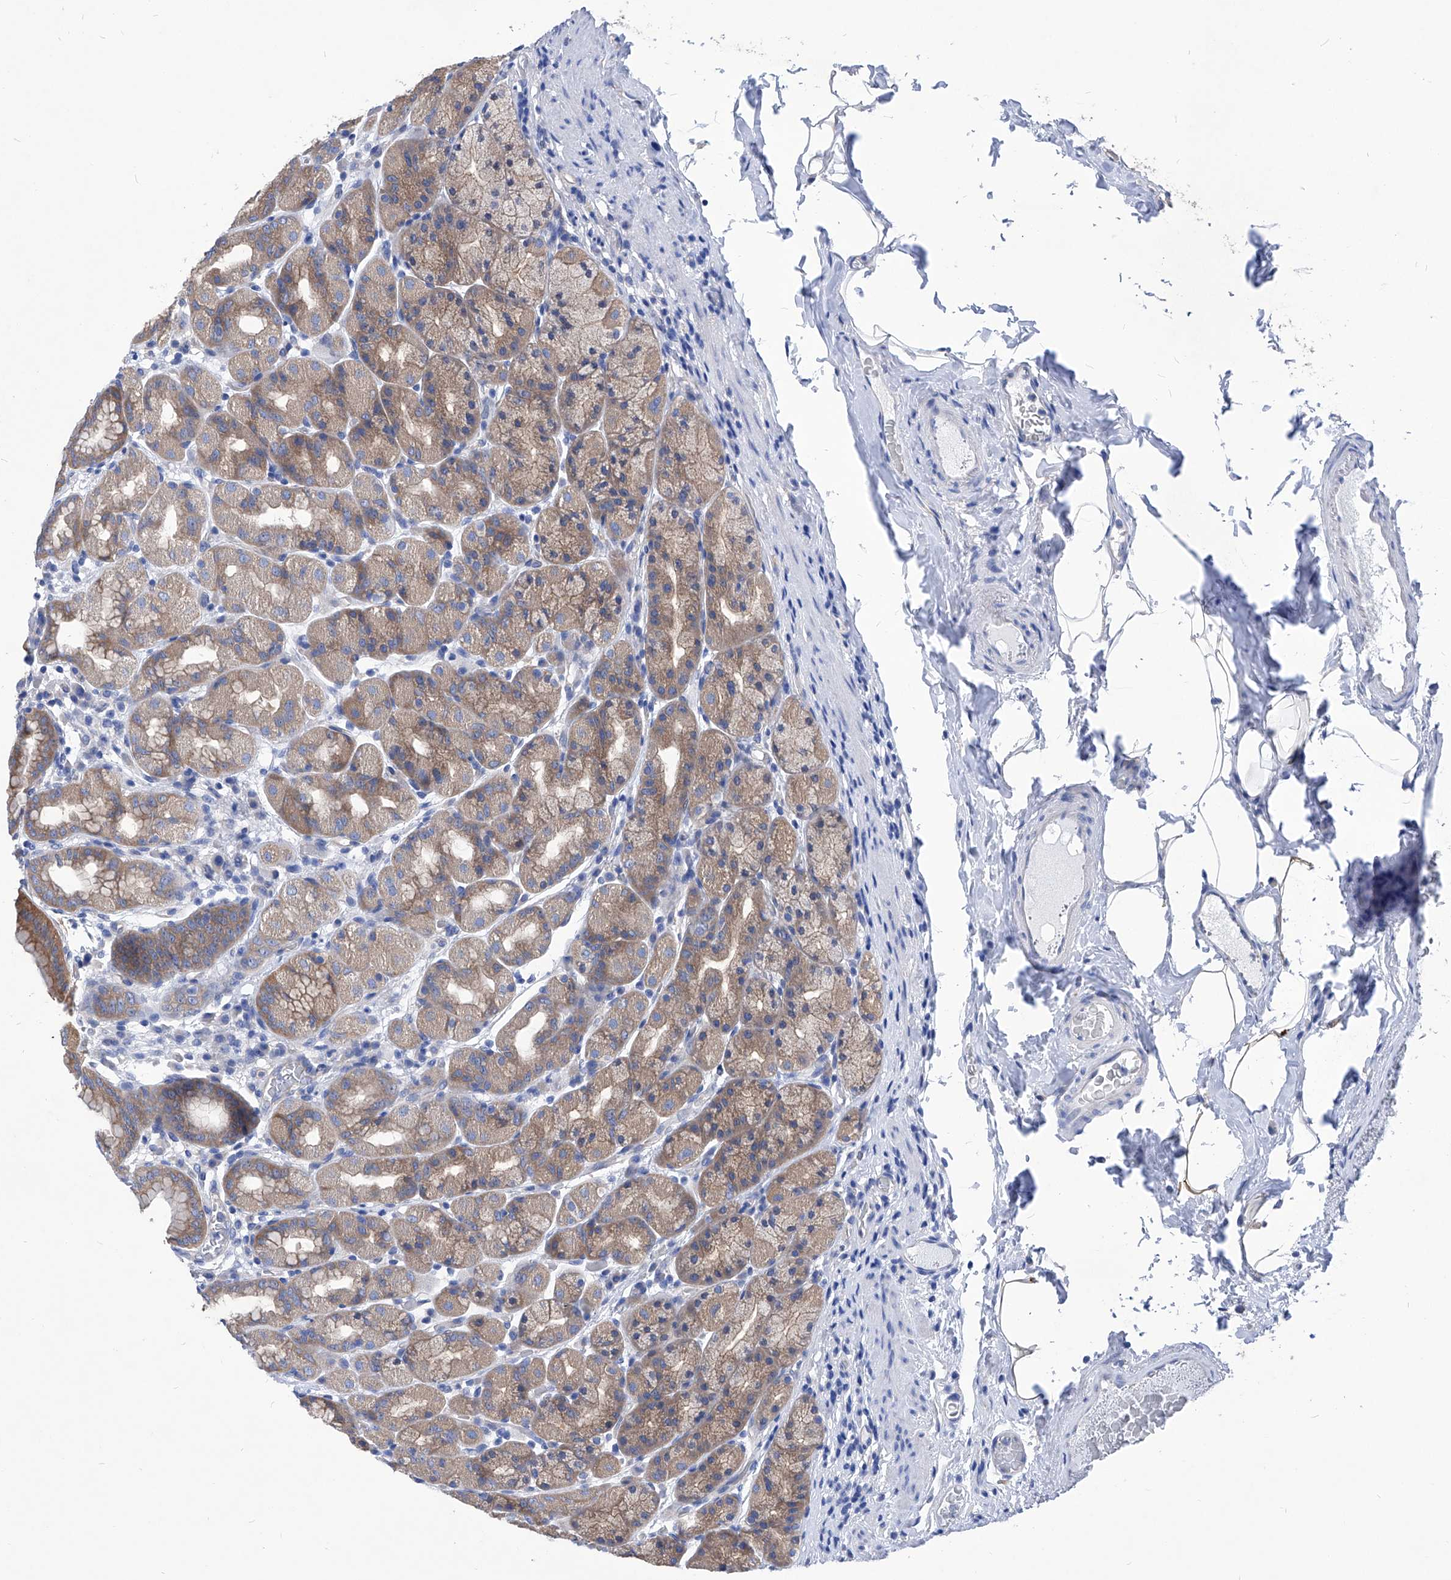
{"staining": {"intensity": "weak", "quantity": ">75%", "location": "cytoplasmic/membranous"}, "tissue": "stomach", "cell_type": "Glandular cells", "image_type": "normal", "snomed": [{"axis": "morphology", "description": "Normal tissue, NOS"}, {"axis": "topography", "description": "Stomach, upper"}], "caption": "A photomicrograph of human stomach stained for a protein exhibits weak cytoplasmic/membranous brown staining in glandular cells. (DAB IHC with brightfield microscopy, high magnification).", "gene": "XPNPEP1", "patient": {"sex": "male", "age": 68}}